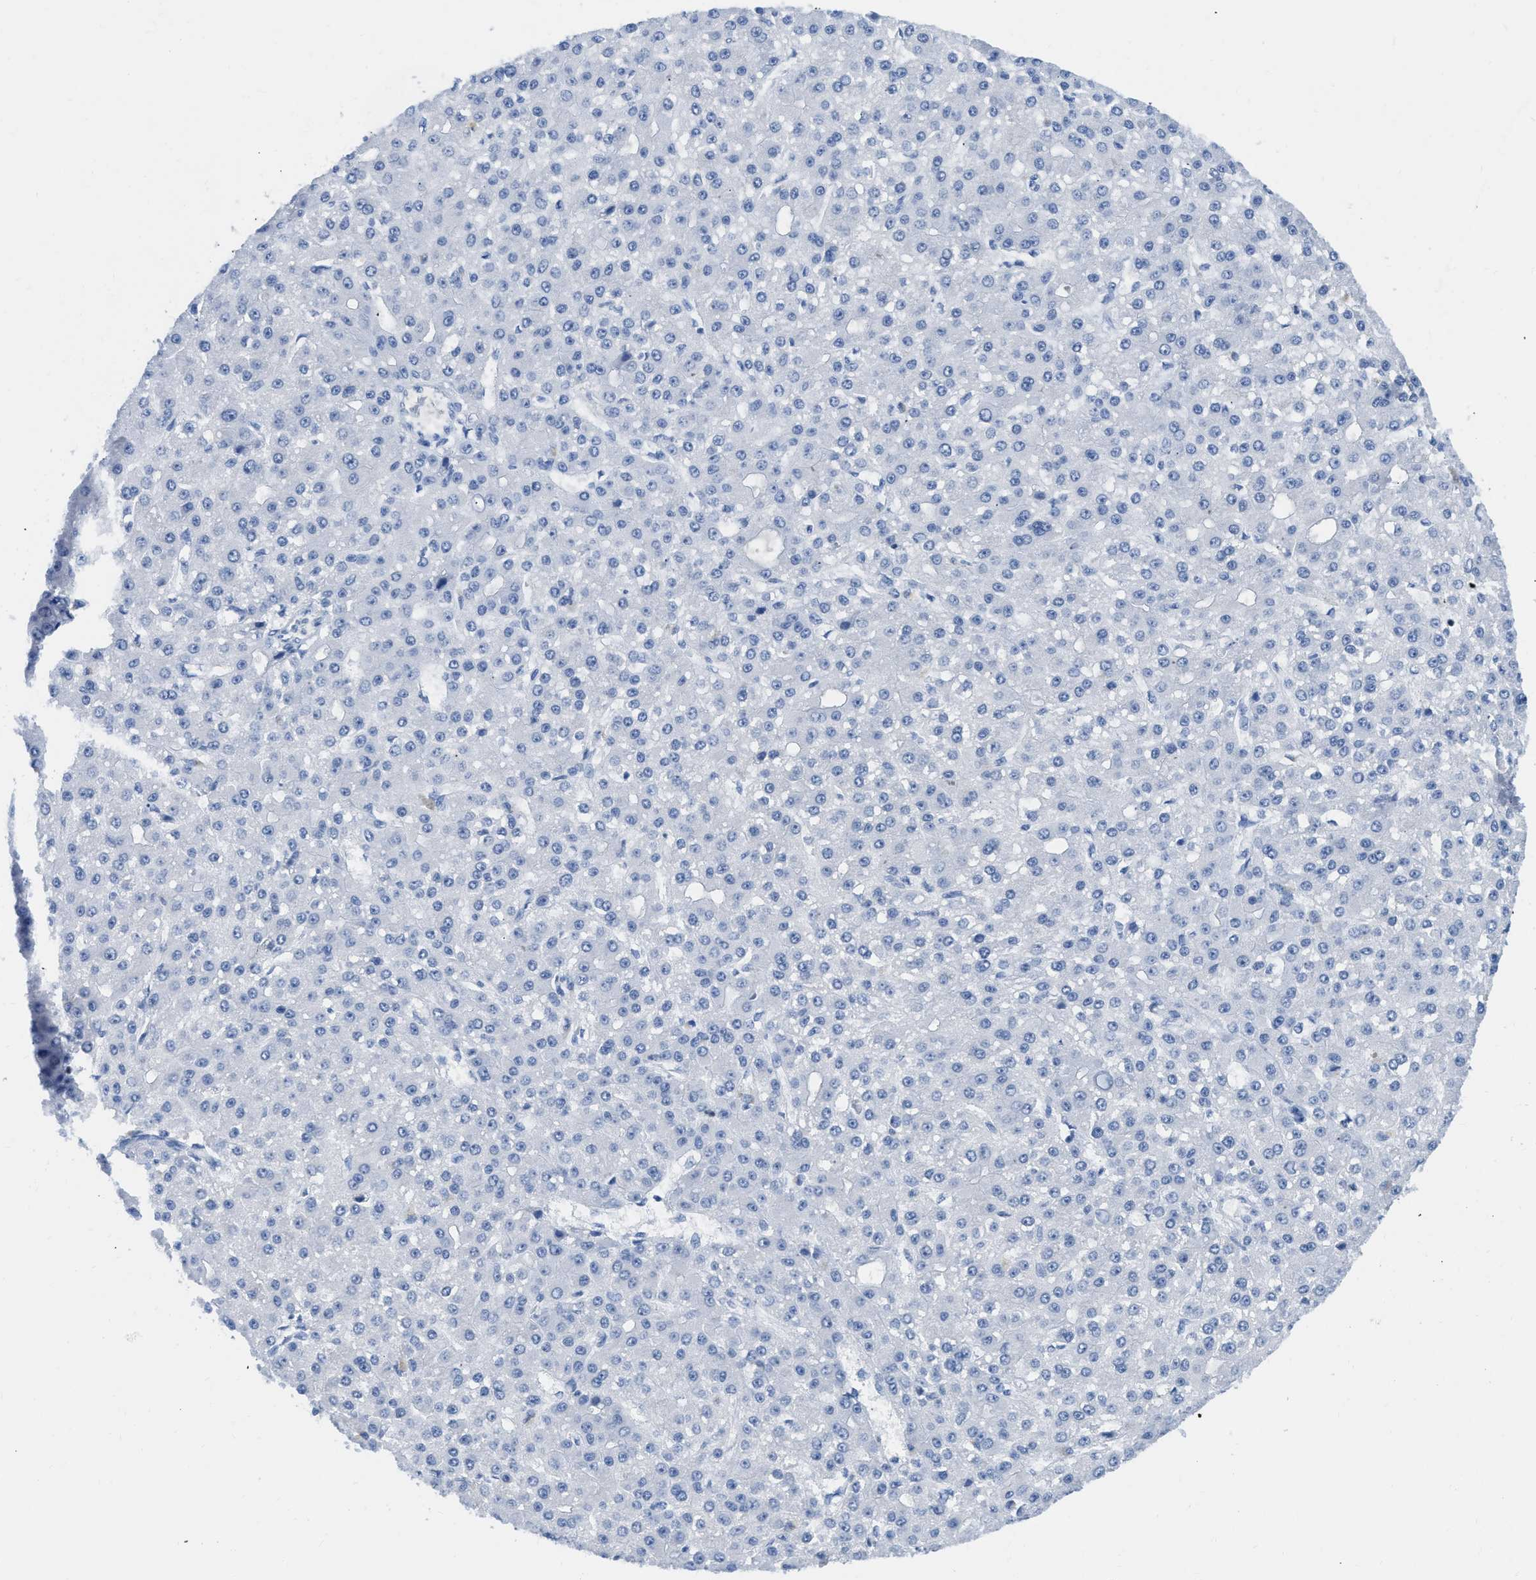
{"staining": {"intensity": "negative", "quantity": "none", "location": "none"}, "tissue": "liver cancer", "cell_type": "Tumor cells", "image_type": "cancer", "snomed": [{"axis": "morphology", "description": "Carcinoma, Hepatocellular, NOS"}, {"axis": "topography", "description": "Liver"}], "caption": "Immunohistochemistry (IHC) photomicrograph of human liver cancer (hepatocellular carcinoma) stained for a protein (brown), which shows no expression in tumor cells.", "gene": "TCF7", "patient": {"sex": "male", "age": 67}}